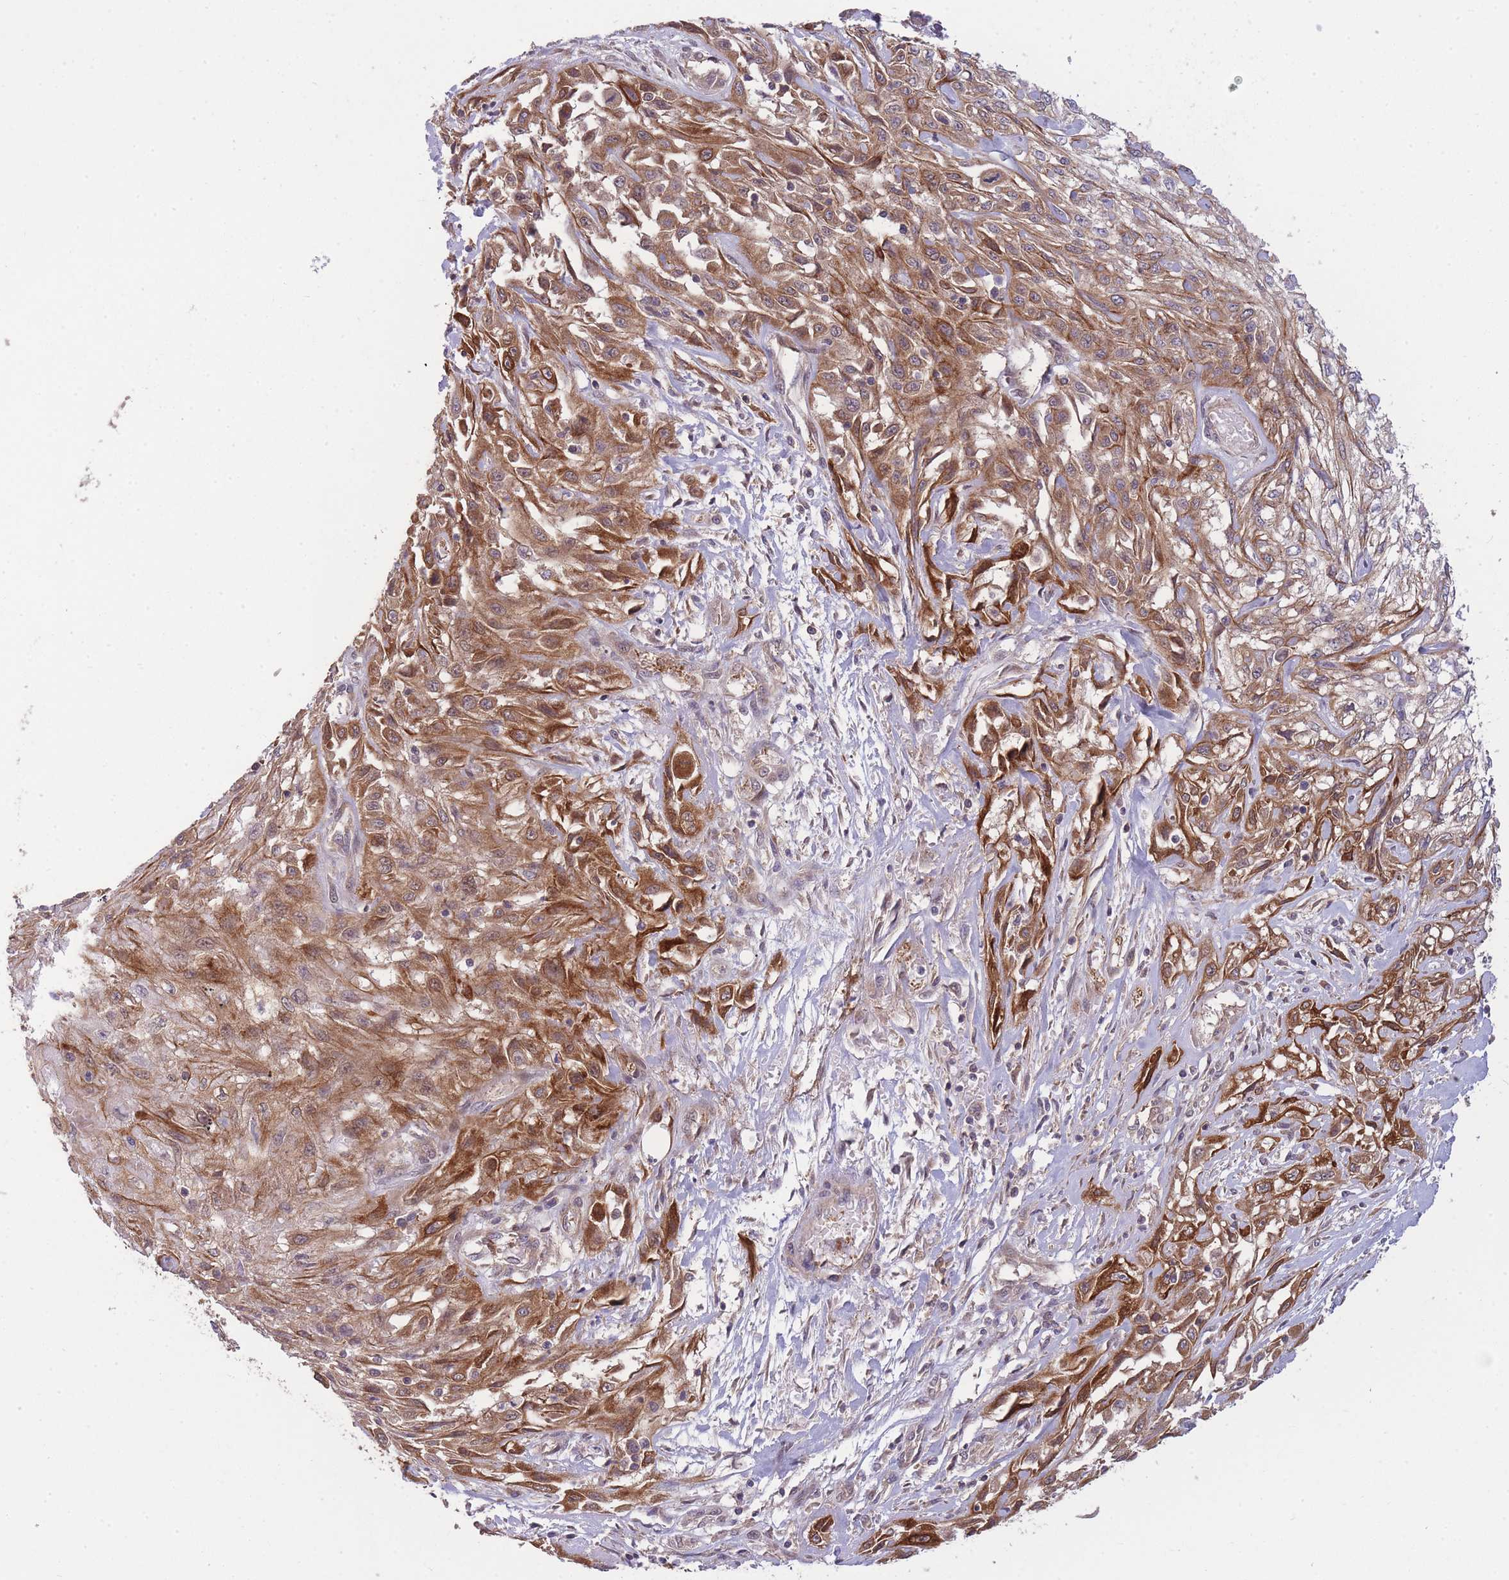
{"staining": {"intensity": "moderate", "quantity": ">75%", "location": "cytoplasmic/membranous"}, "tissue": "skin cancer", "cell_type": "Tumor cells", "image_type": "cancer", "snomed": [{"axis": "morphology", "description": "Squamous cell carcinoma, NOS"}, {"axis": "morphology", "description": "Squamous cell carcinoma, metastatic, NOS"}, {"axis": "topography", "description": "Skin"}, {"axis": "topography", "description": "Lymph node"}], "caption": "There is medium levels of moderate cytoplasmic/membranous expression in tumor cells of skin metastatic squamous cell carcinoma, as demonstrated by immunohistochemical staining (brown color).", "gene": "PFDN6", "patient": {"sex": "male", "age": 75}}